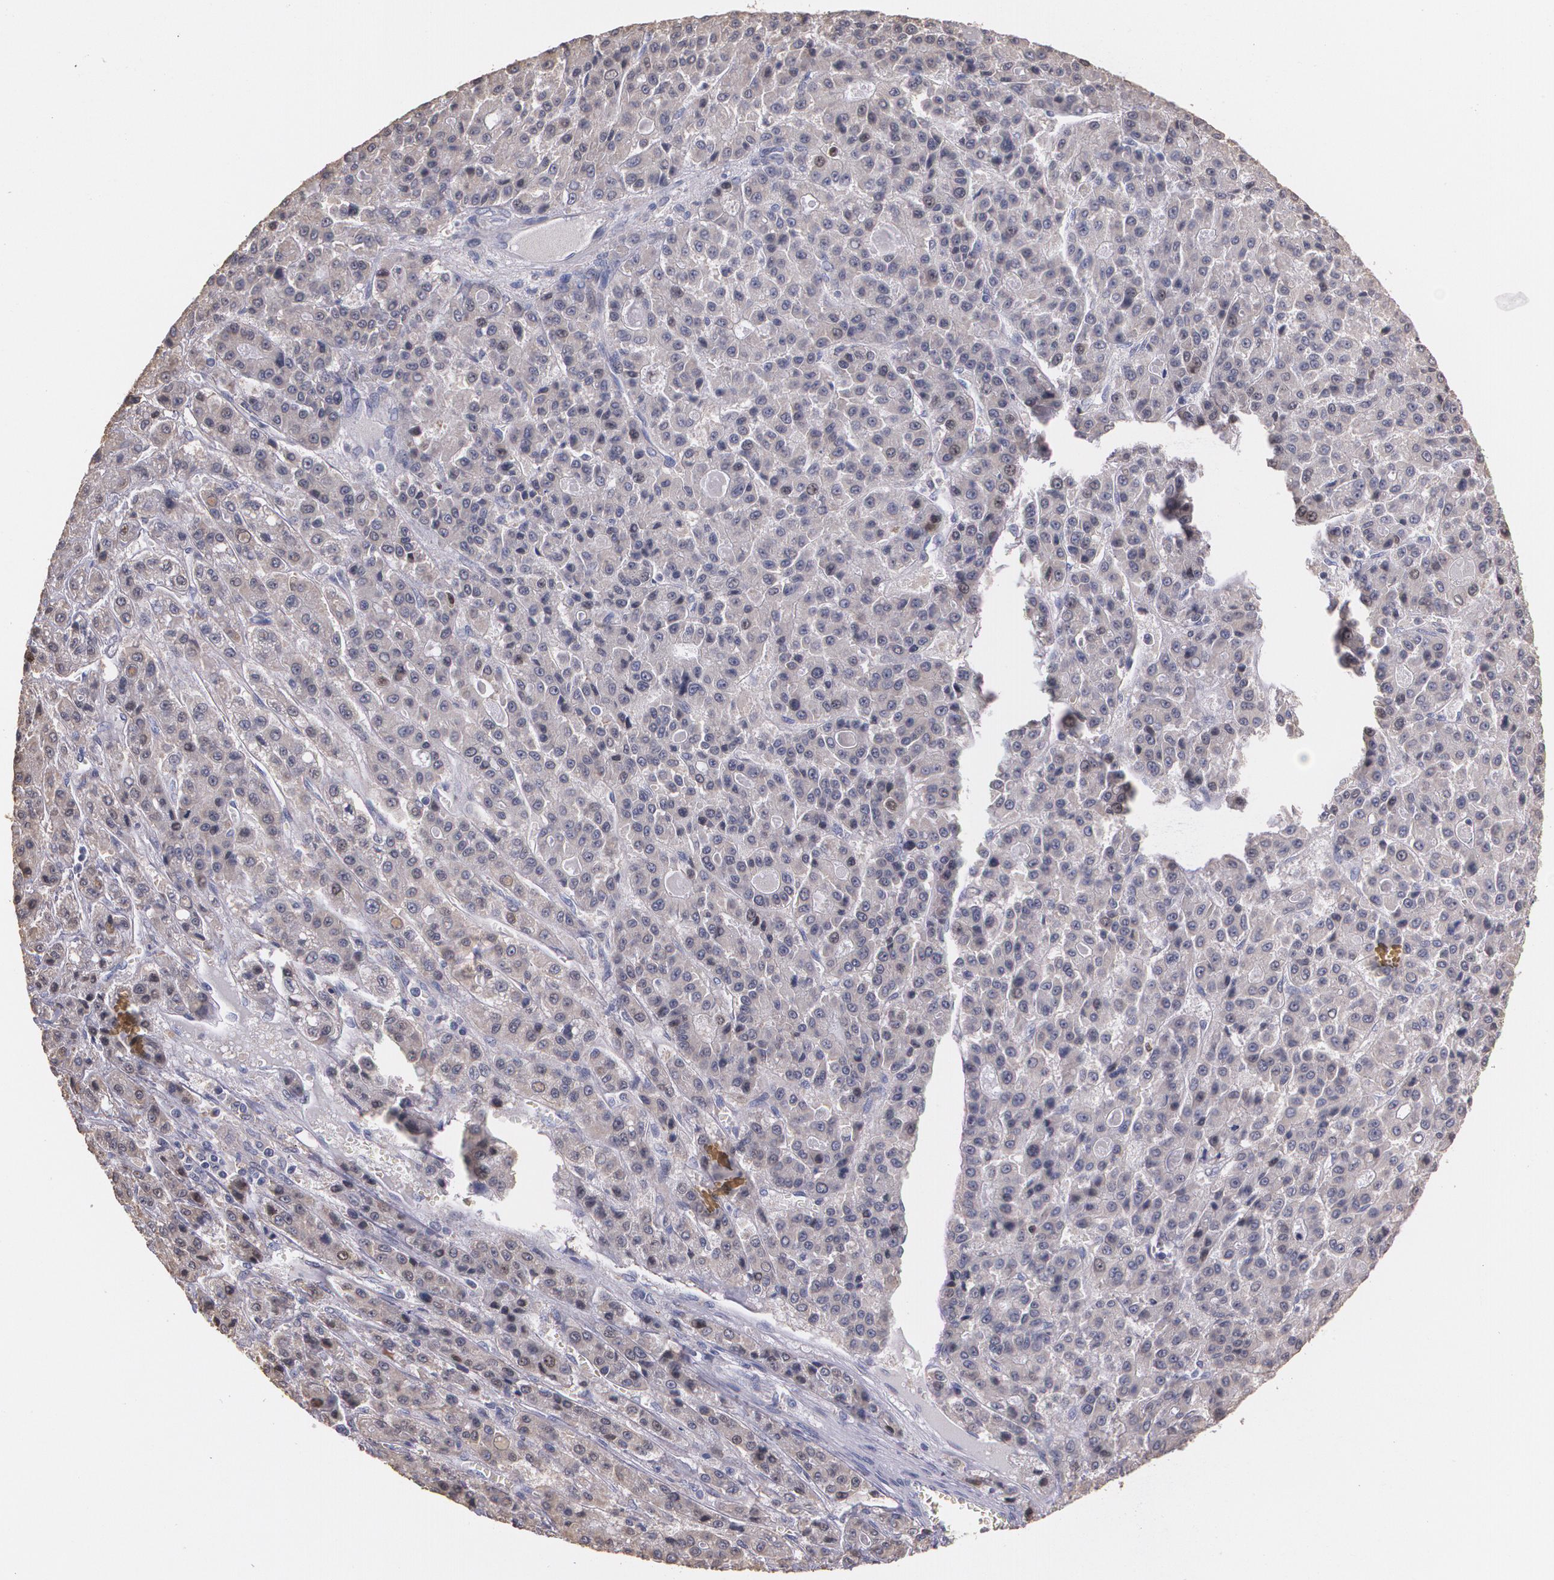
{"staining": {"intensity": "weak", "quantity": ">75%", "location": "cytoplasmic/membranous"}, "tissue": "liver cancer", "cell_type": "Tumor cells", "image_type": "cancer", "snomed": [{"axis": "morphology", "description": "Carcinoma, Hepatocellular, NOS"}, {"axis": "topography", "description": "Liver"}], "caption": "The immunohistochemical stain highlights weak cytoplasmic/membranous expression in tumor cells of liver hepatocellular carcinoma tissue.", "gene": "ATF3", "patient": {"sex": "male", "age": 70}}